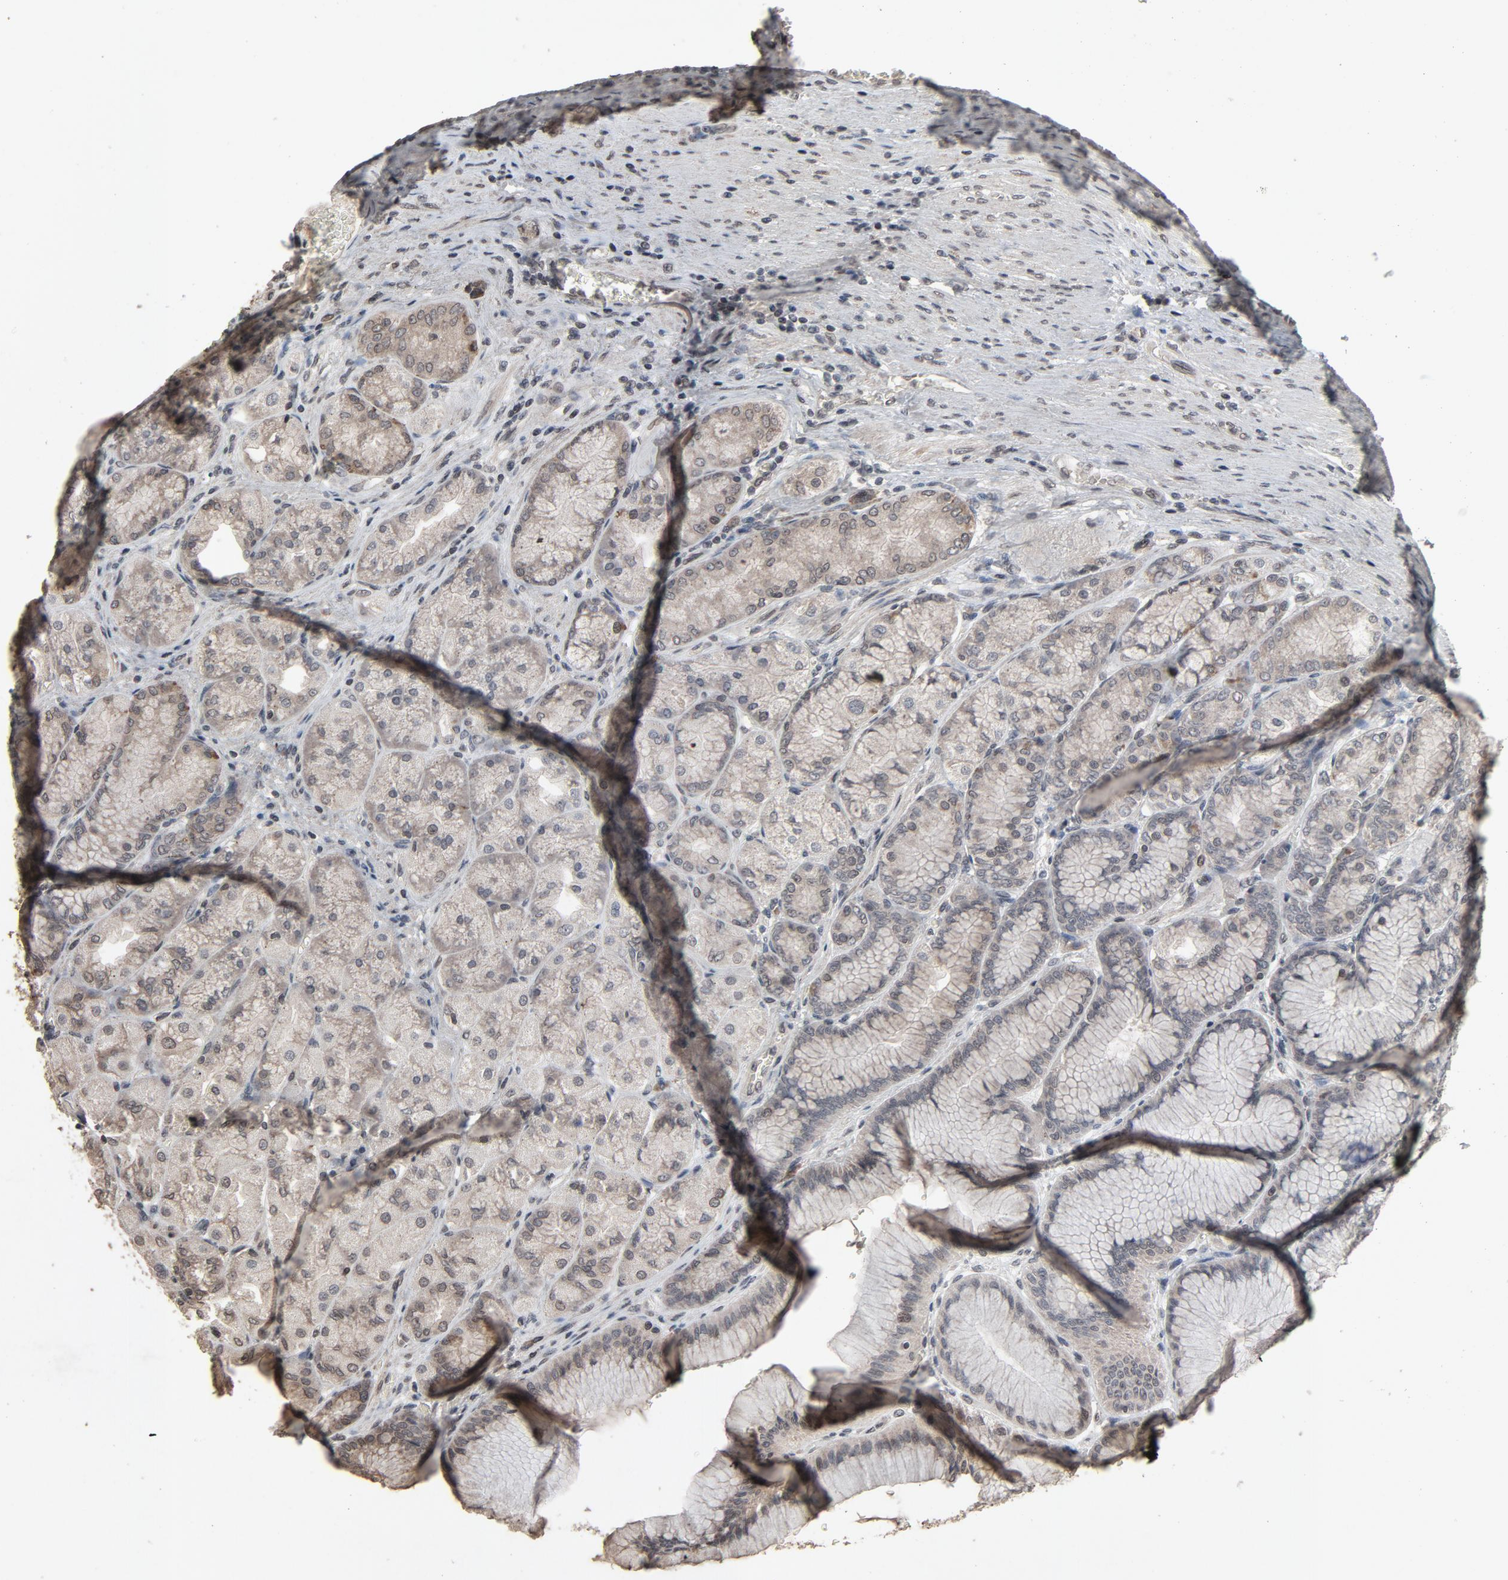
{"staining": {"intensity": "weak", "quantity": "25%-75%", "location": "cytoplasmic/membranous,nuclear"}, "tissue": "stomach", "cell_type": "Glandular cells", "image_type": "normal", "snomed": [{"axis": "morphology", "description": "Normal tissue, NOS"}, {"axis": "morphology", "description": "Adenocarcinoma, NOS"}, {"axis": "topography", "description": "Stomach"}, {"axis": "topography", "description": "Stomach, lower"}], "caption": "Immunohistochemistry (IHC) (DAB) staining of benign human stomach demonstrates weak cytoplasmic/membranous,nuclear protein positivity in approximately 25%-75% of glandular cells.", "gene": "POM121", "patient": {"sex": "female", "age": 65}}